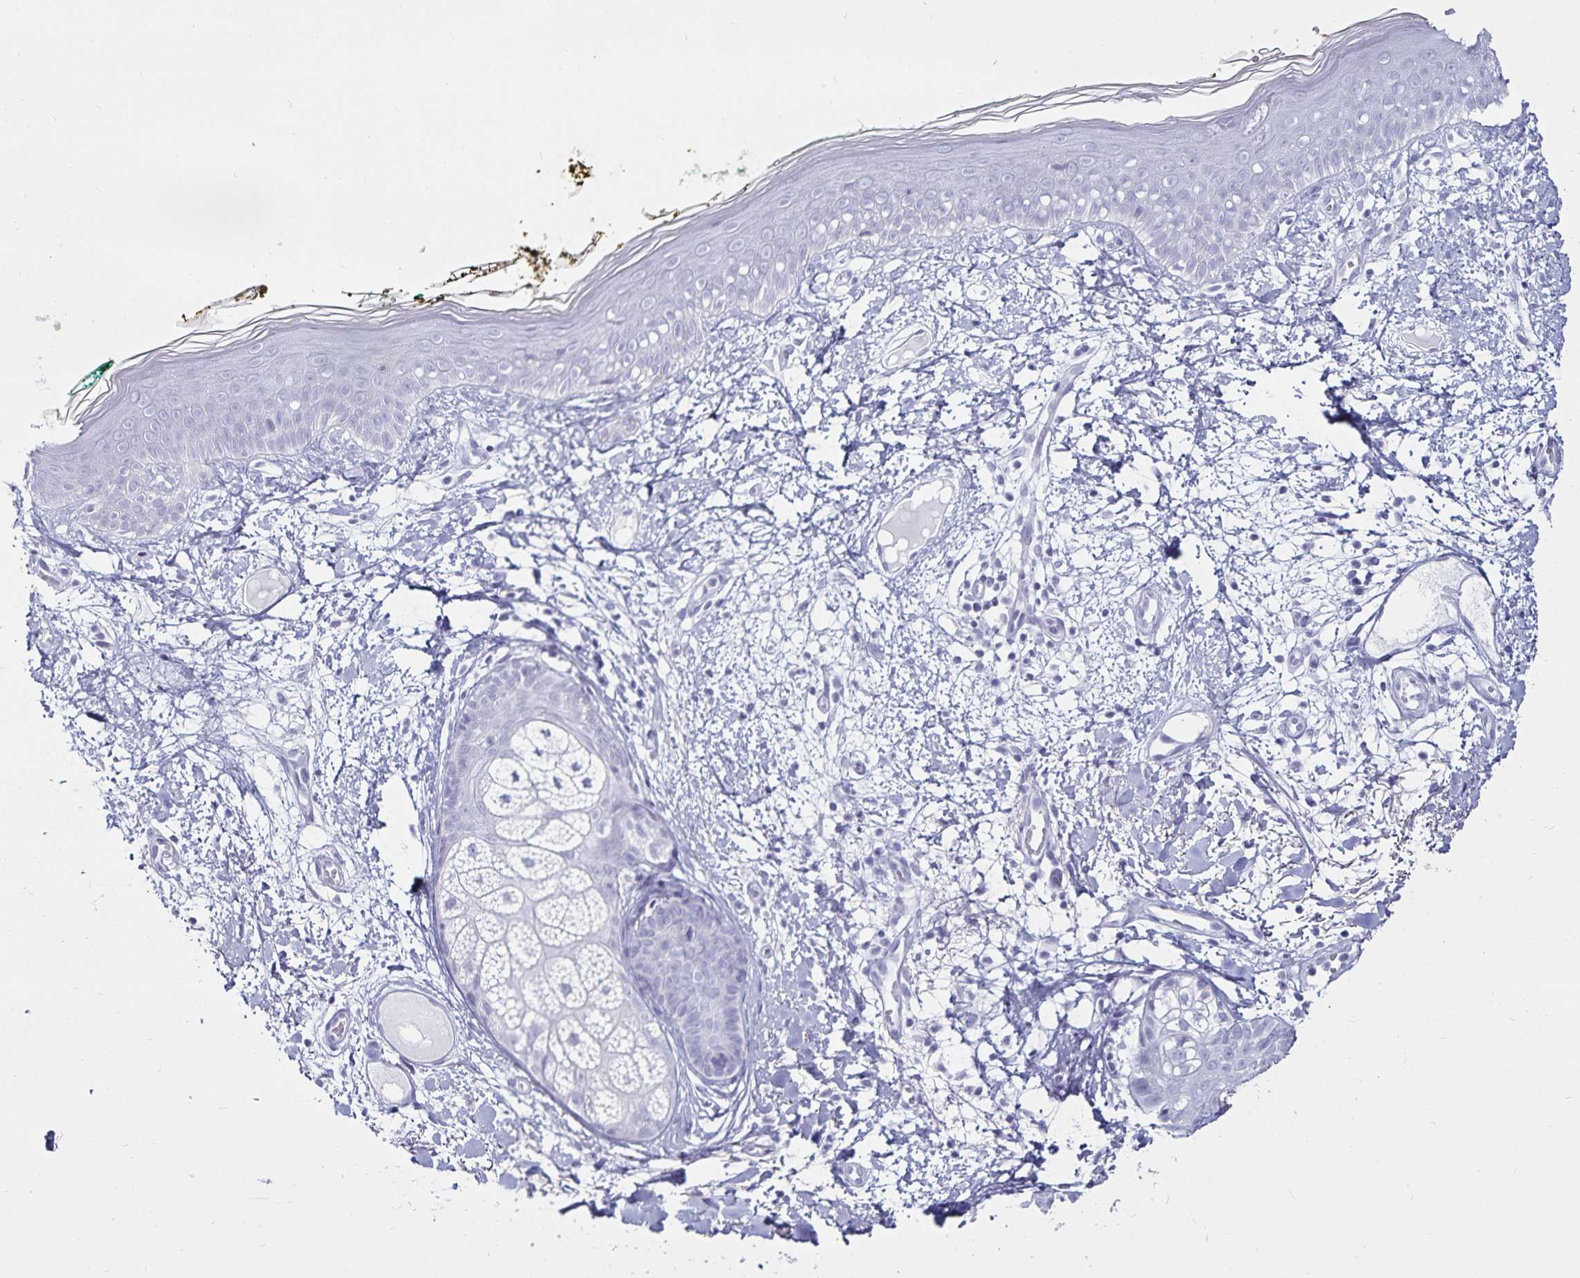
{"staining": {"intensity": "negative", "quantity": "none", "location": "none"}, "tissue": "skin", "cell_type": "Fibroblasts", "image_type": "normal", "snomed": [{"axis": "morphology", "description": "Normal tissue, NOS"}, {"axis": "topography", "description": "Skin"}], "caption": "Human skin stained for a protein using IHC reveals no positivity in fibroblasts.", "gene": "DEFA6", "patient": {"sex": "female", "age": 34}}